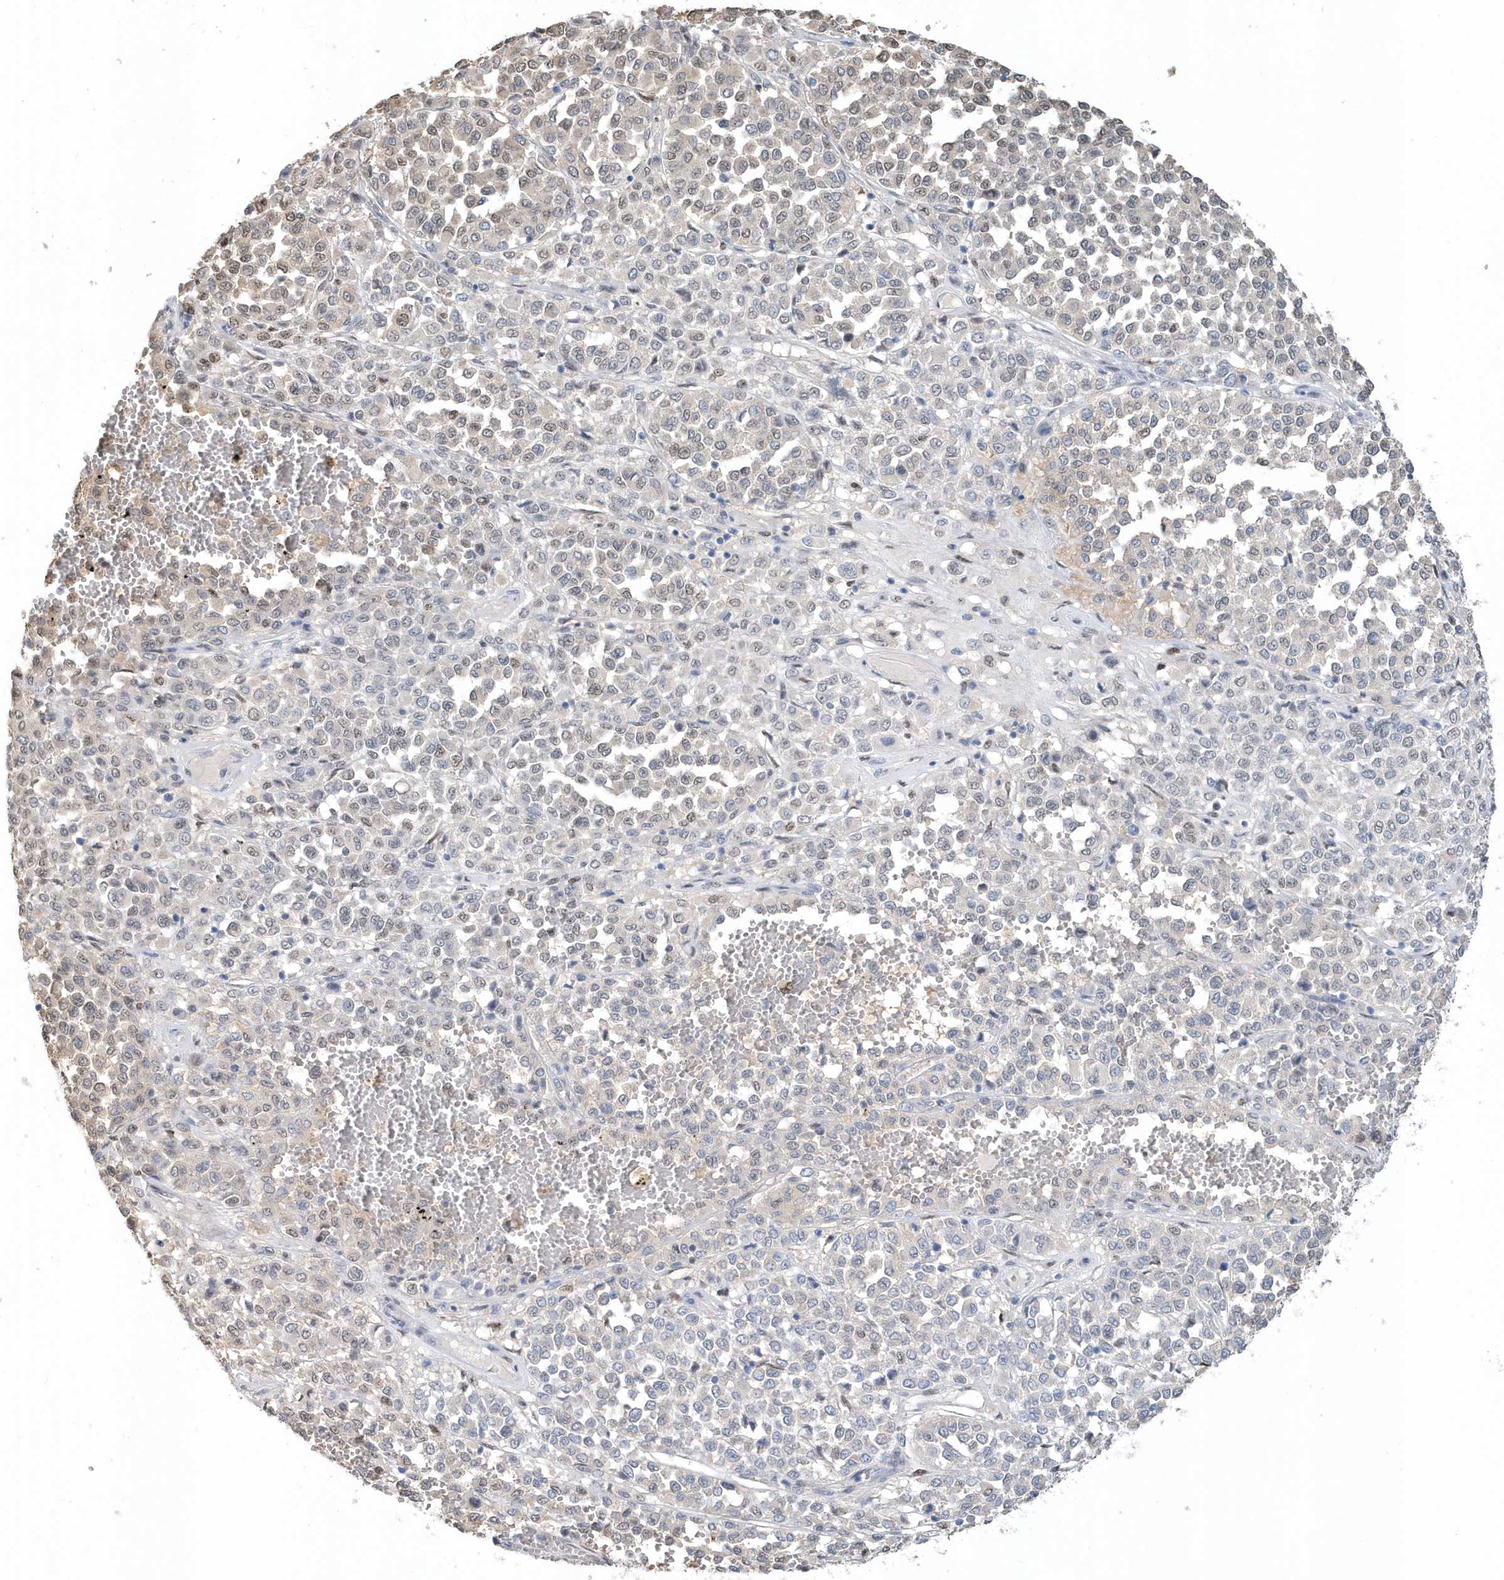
{"staining": {"intensity": "negative", "quantity": "none", "location": "none"}, "tissue": "melanoma", "cell_type": "Tumor cells", "image_type": "cancer", "snomed": [{"axis": "morphology", "description": "Malignant melanoma, Metastatic site"}, {"axis": "topography", "description": "Pancreas"}], "caption": "An immunohistochemistry (IHC) micrograph of malignant melanoma (metastatic site) is shown. There is no staining in tumor cells of malignant melanoma (metastatic site). The staining is performed using DAB (3,3'-diaminobenzidine) brown chromogen with nuclei counter-stained in using hematoxylin.", "gene": "MACROH2A2", "patient": {"sex": "female", "age": 30}}